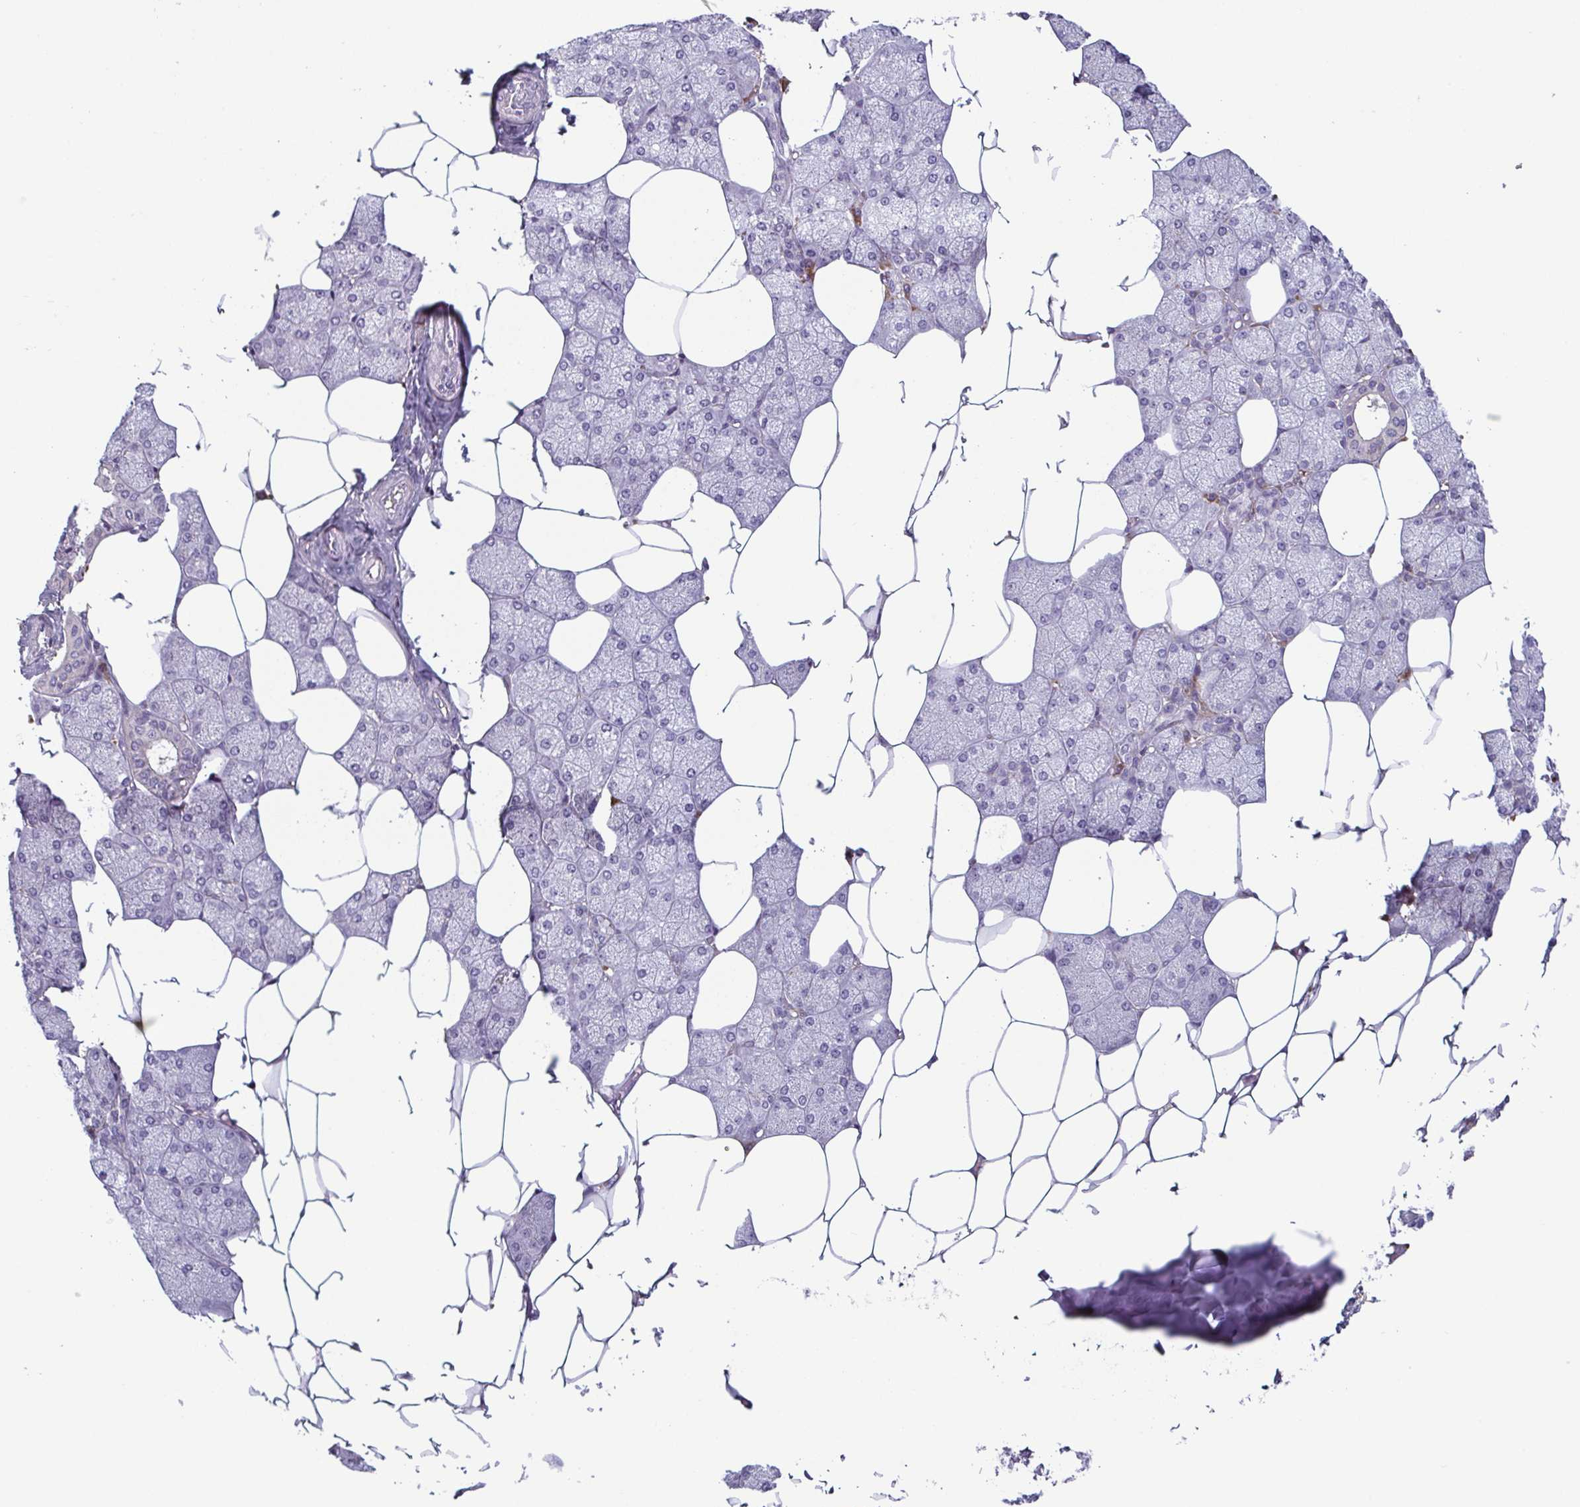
{"staining": {"intensity": "negative", "quantity": "none", "location": "none"}, "tissue": "salivary gland", "cell_type": "Glandular cells", "image_type": "normal", "snomed": [{"axis": "morphology", "description": "Normal tissue, NOS"}, {"axis": "topography", "description": "Salivary gland"}], "caption": "Image shows no protein expression in glandular cells of normal salivary gland. Brightfield microscopy of IHC stained with DAB (3,3'-diaminobenzidine) (brown) and hematoxylin (blue), captured at high magnification.", "gene": "ECM1", "patient": {"sex": "female", "age": 43}}